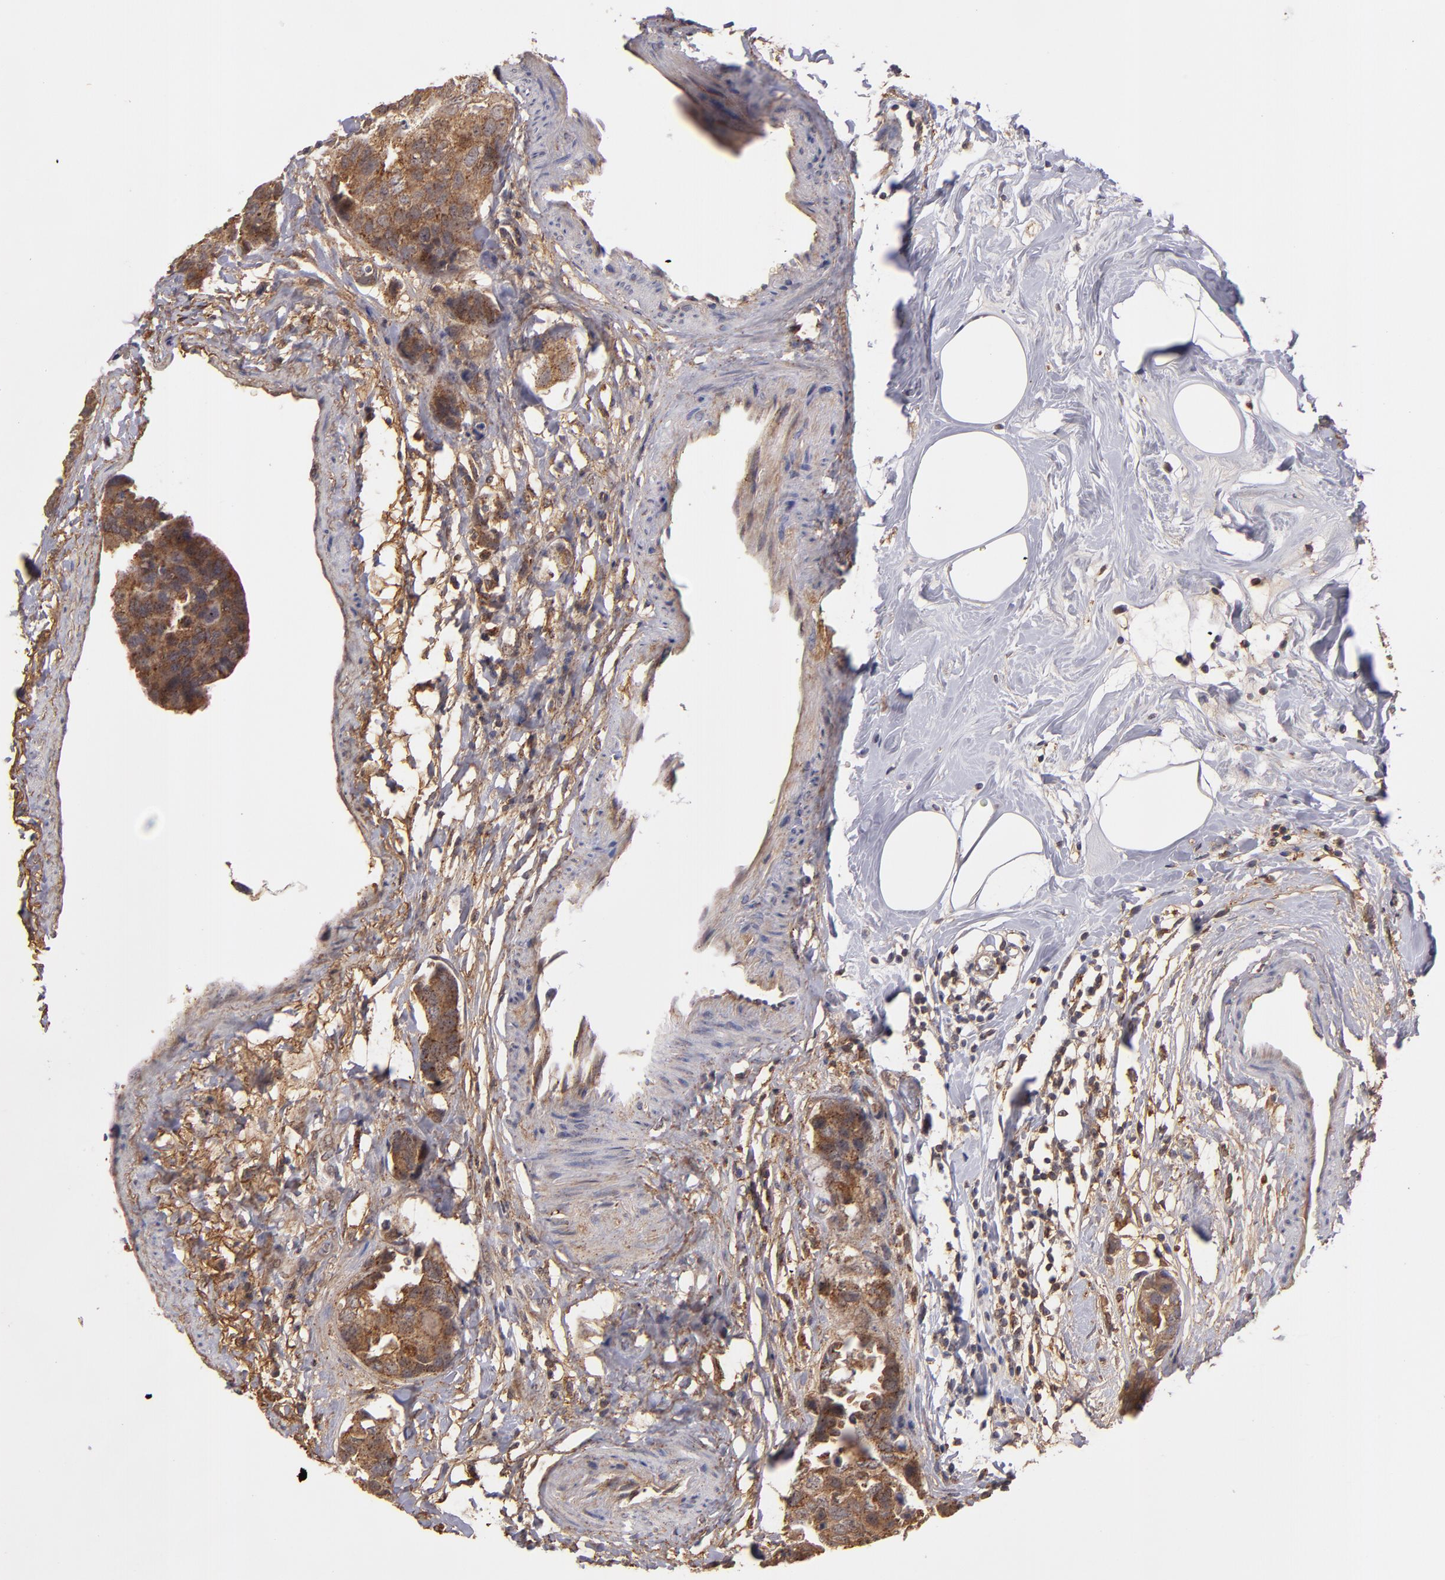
{"staining": {"intensity": "moderate", "quantity": ">75%", "location": "cytoplasmic/membranous"}, "tissue": "breast cancer", "cell_type": "Tumor cells", "image_type": "cancer", "snomed": [{"axis": "morphology", "description": "Normal tissue, NOS"}, {"axis": "morphology", "description": "Duct carcinoma"}, {"axis": "topography", "description": "Breast"}], "caption": "Immunohistochemical staining of human breast cancer shows moderate cytoplasmic/membranous protein positivity in approximately >75% of tumor cells. The staining was performed using DAB to visualize the protein expression in brown, while the nuclei were stained in blue with hematoxylin (Magnification: 20x).", "gene": "ZFYVE1", "patient": {"sex": "female", "age": 50}}